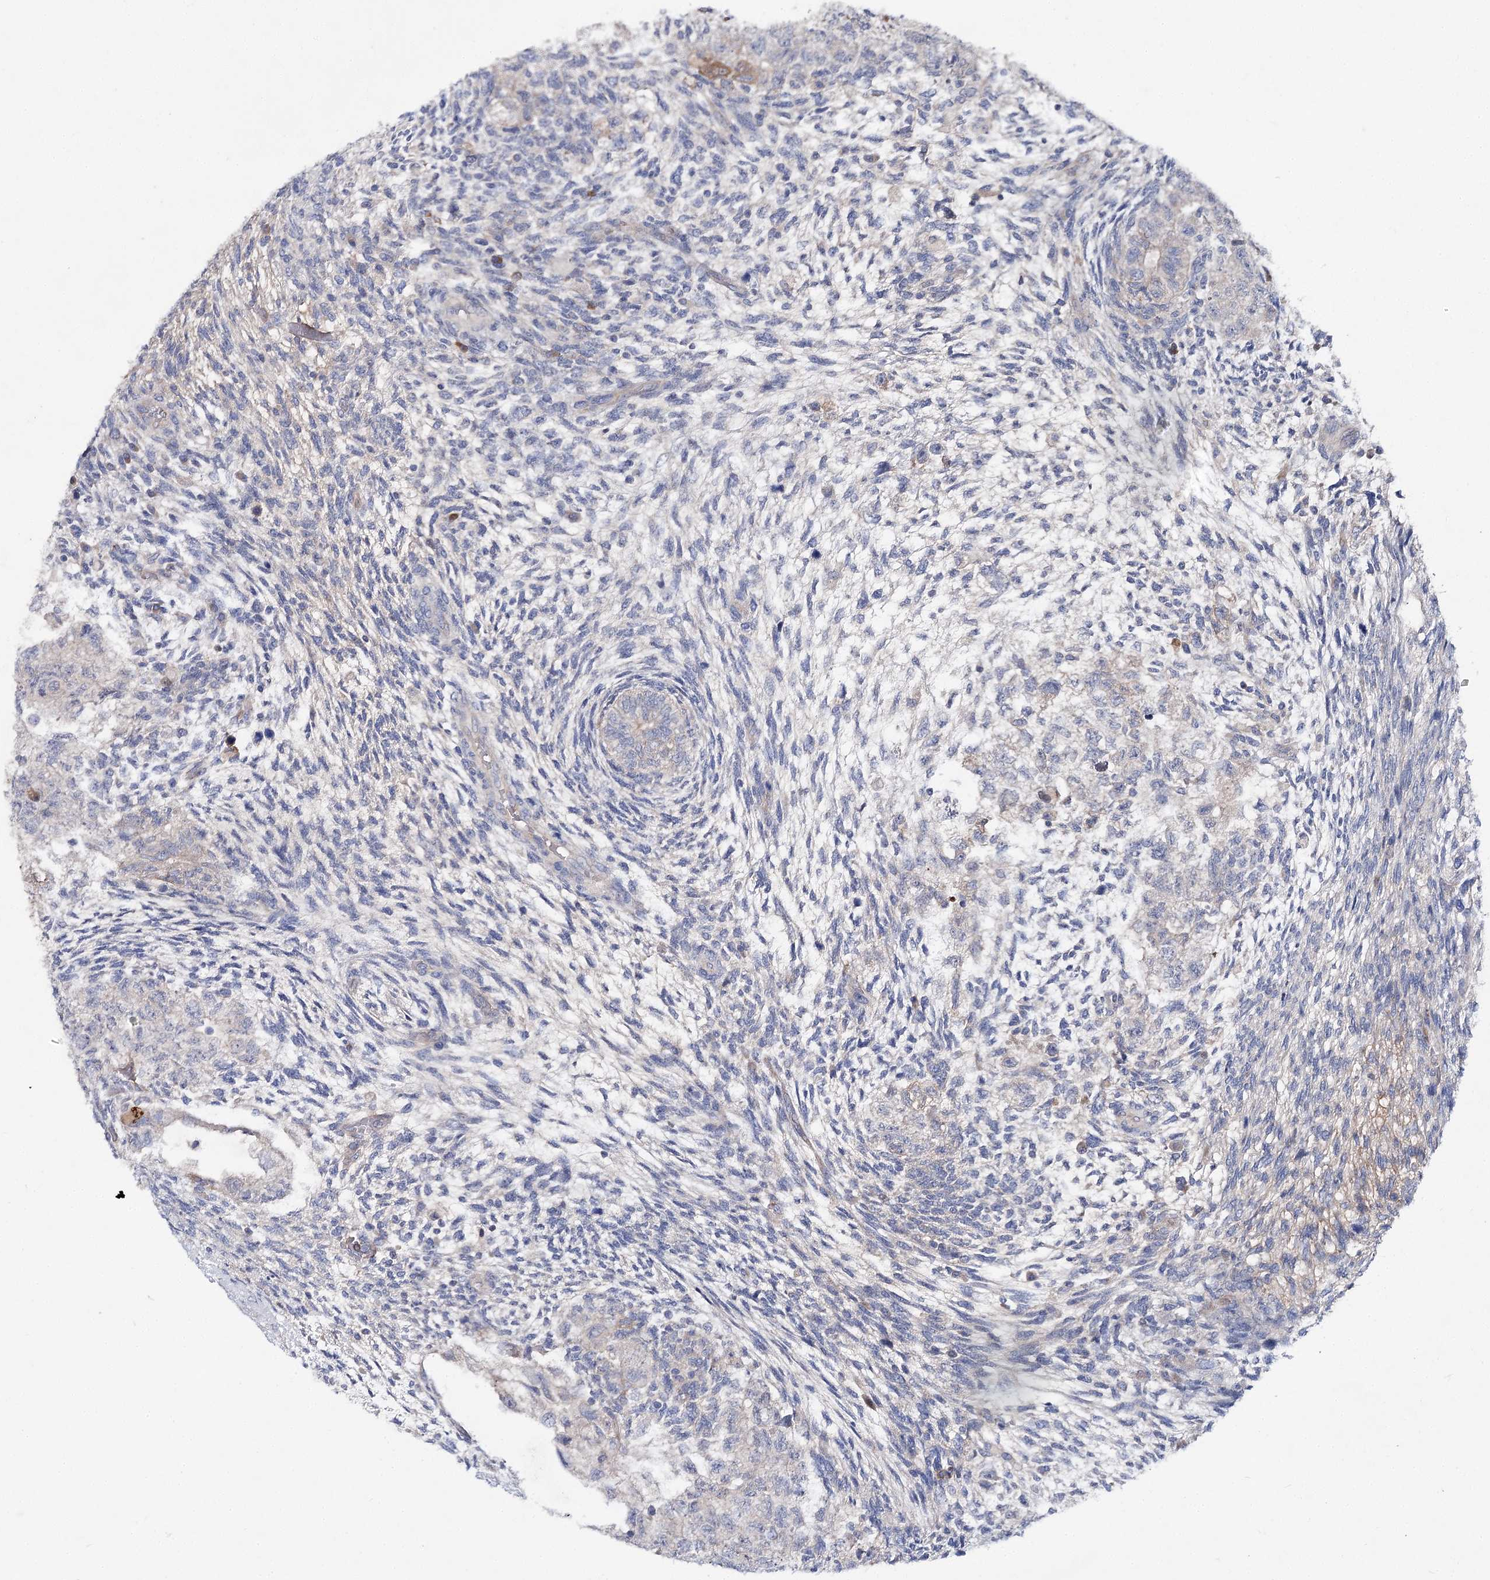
{"staining": {"intensity": "negative", "quantity": "none", "location": "none"}, "tissue": "testis cancer", "cell_type": "Tumor cells", "image_type": "cancer", "snomed": [{"axis": "morphology", "description": "Normal tissue, NOS"}, {"axis": "morphology", "description": "Carcinoma, Embryonal, NOS"}, {"axis": "topography", "description": "Testis"}], "caption": "A histopathology image of embryonal carcinoma (testis) stained for a protein displays no brown staining in tumor cells.", "gene": "LRRC14B", "patient": {"sex": "male", "age": 36}}